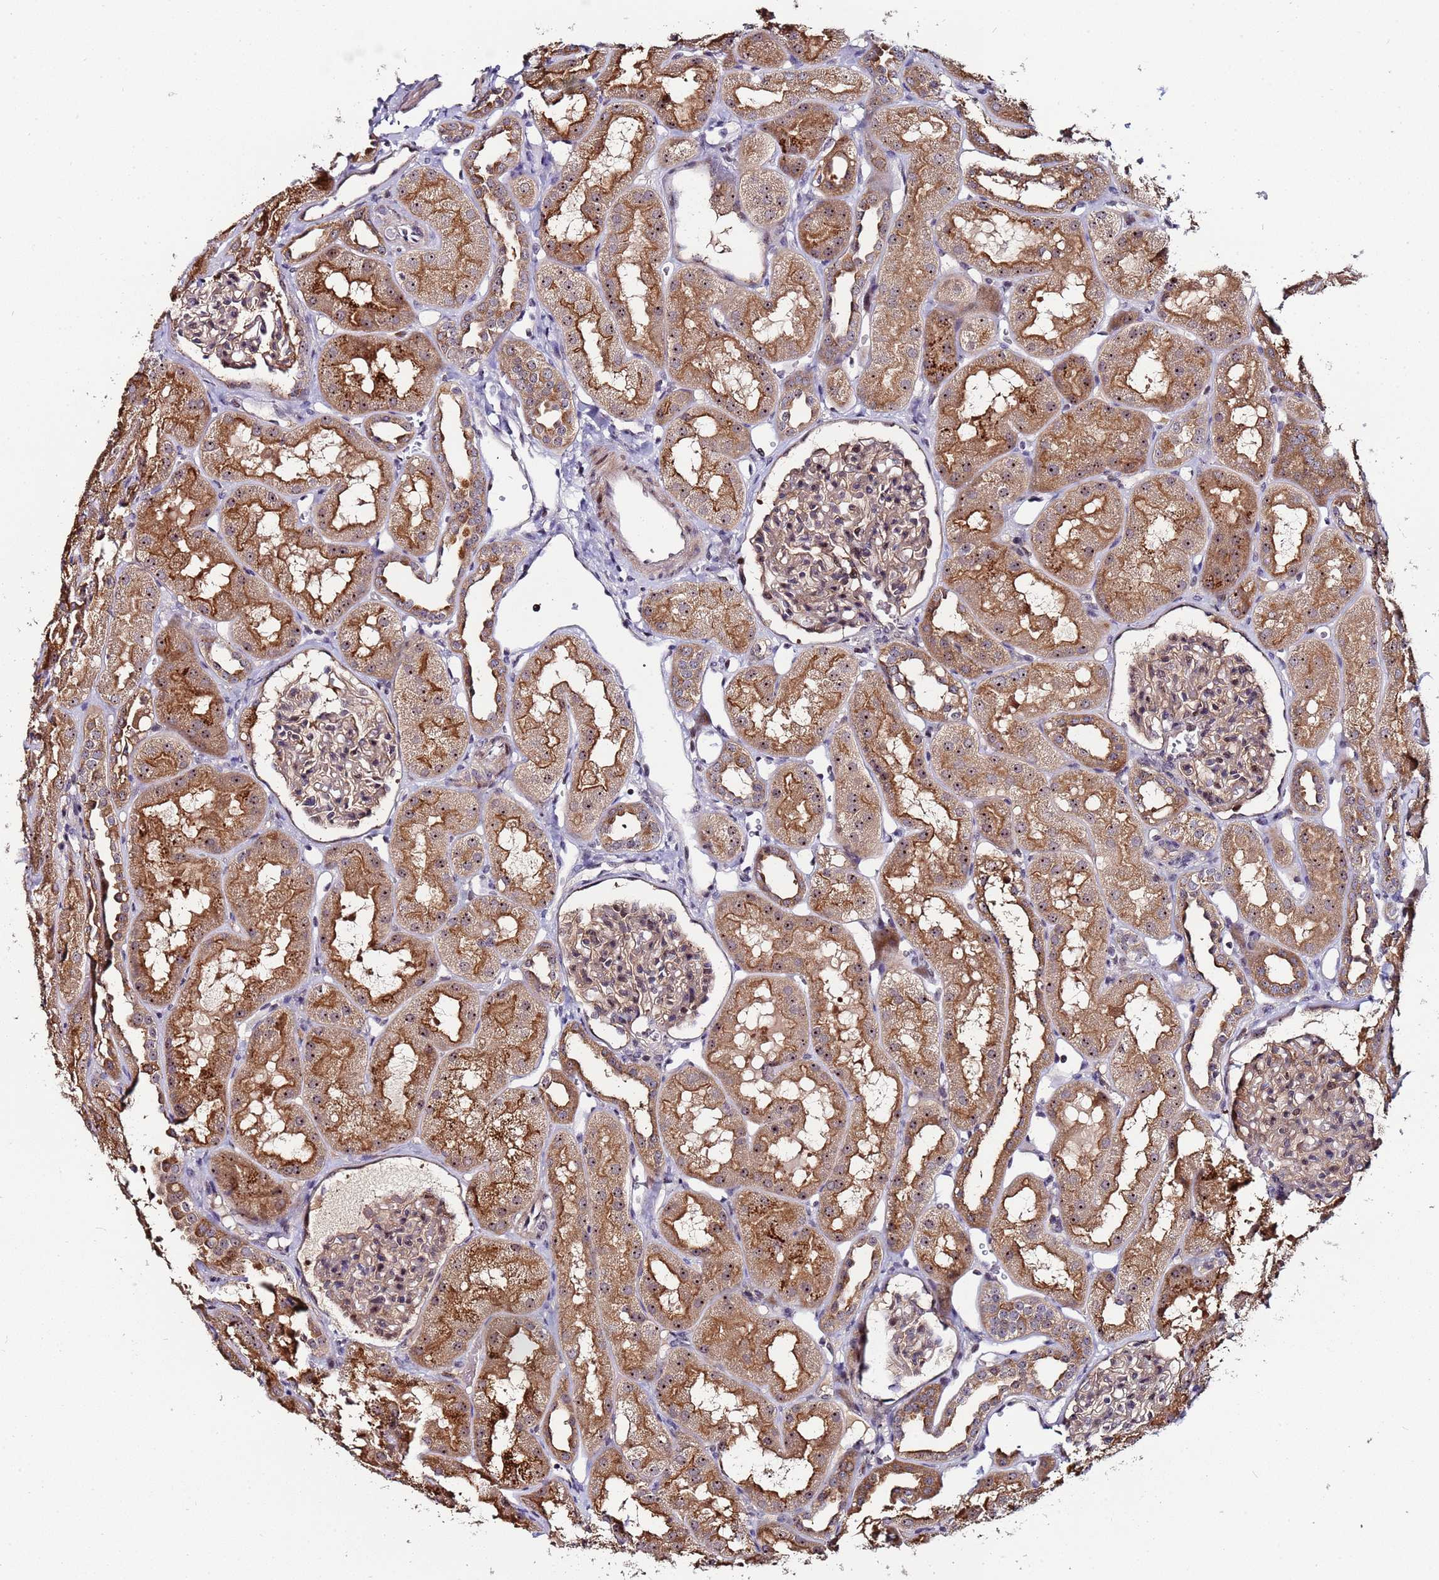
{"staining": {"intensity": "weak", "quantity": "25%-75%", "location": "nuclear"}, "tissue": "kidney", "cell_type": "Cells in glomeruli", "image_type": "normal", "snomed": [{"axis": "morphology", "description": "Normal tissue, NOS"}, {"axis": "topography", "description": "Kidney"}, {"axis": "topography", "description": "Urinary bladder"}], "caption": "Cells in glomeruli exhibit low levels of weak nuclear expression in about 25%-75% of cells in unremarkable kidney.", "gene": "KRI1", "patient": {"sex": "male", "age": 16}}